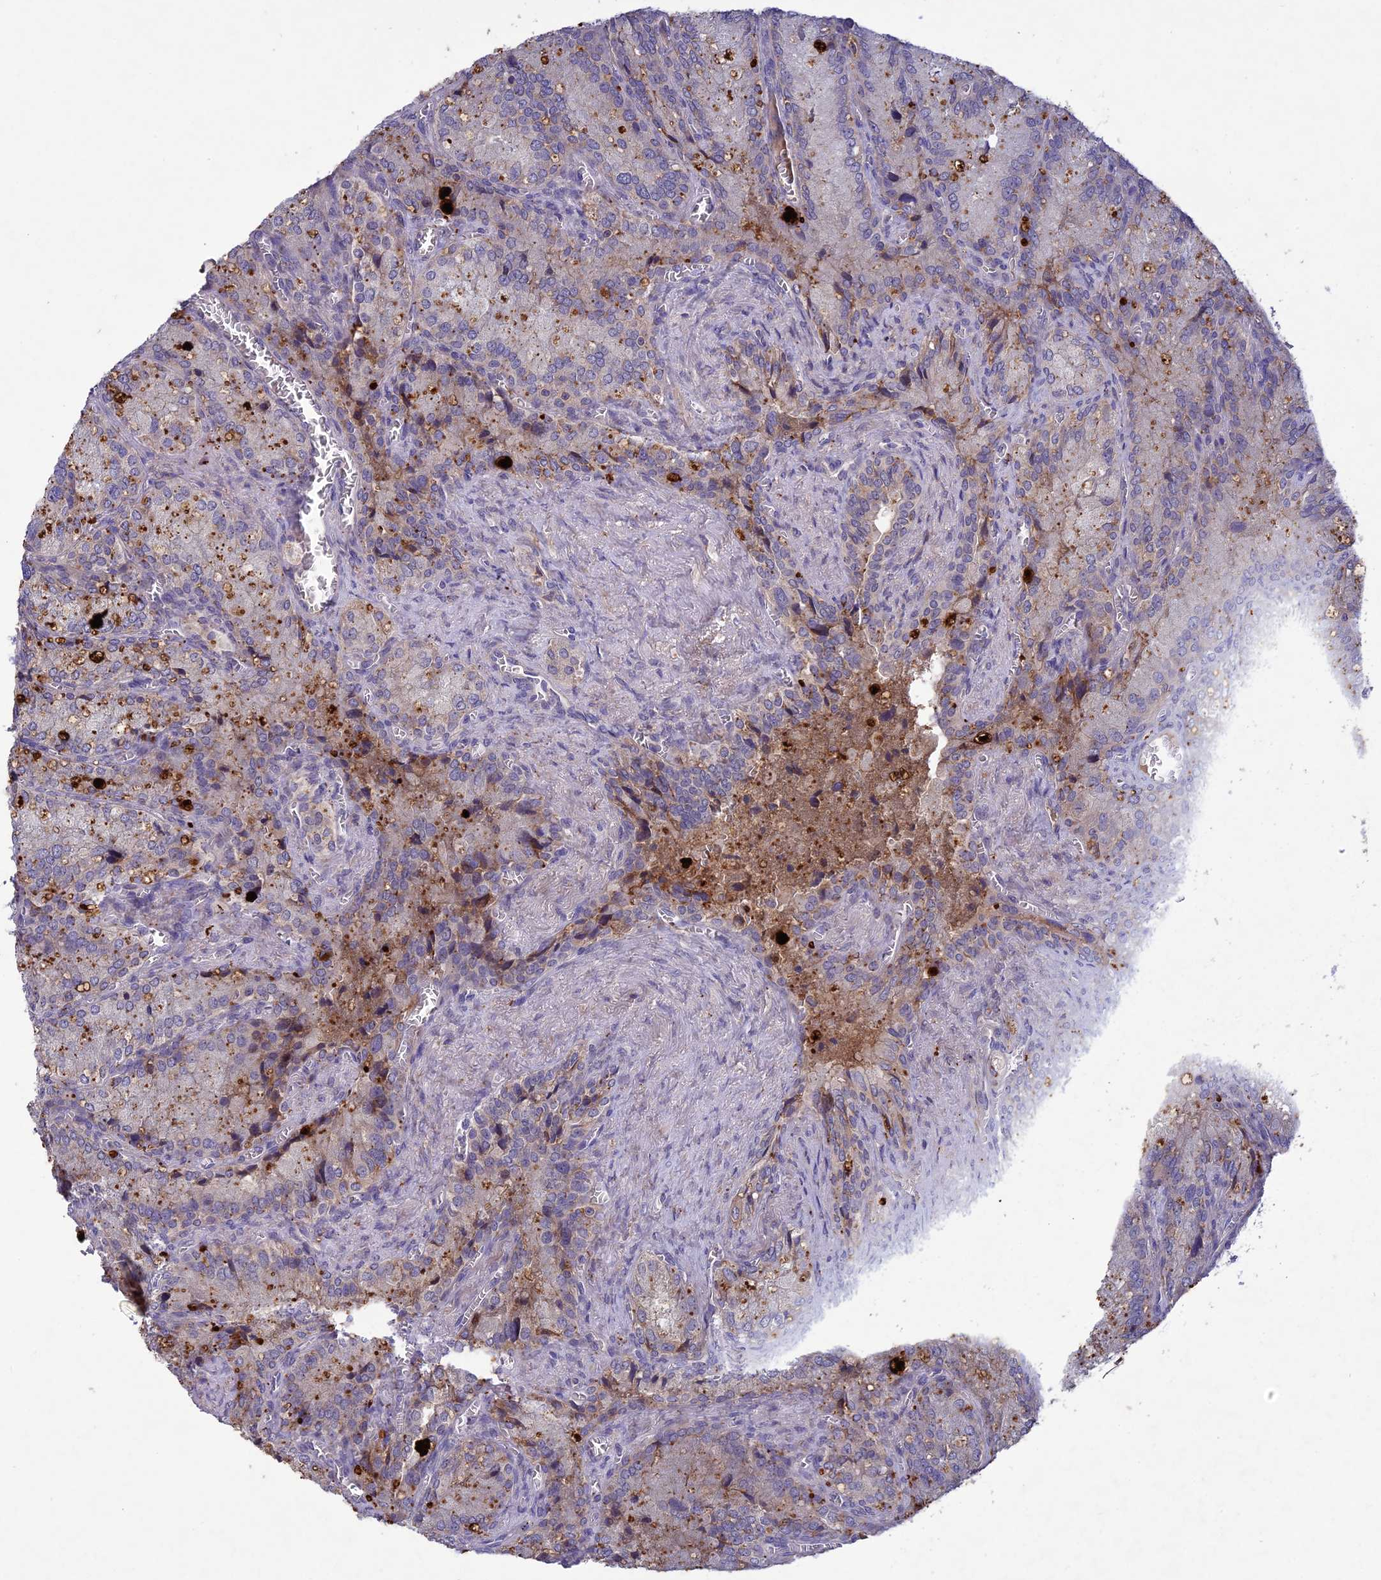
{"staining": {"intensity": "negative", "quantity": "none", "location": "none"}, "tissue": "seminal vesicle", "cell_type": "Glandular cells", "image_type": "normal", "snomed": [{"axis": "morphology", "description": "Normal tissue, NOS"}, {"axis": "topography", "description": "Seminal veicle"}], "caption": "DAB immunohistochemical staining of unremarkable human seminal vesicle shows no significant staining in glandular cells. (DAB (3,3'-diaminobenzidine) IHC visualized using brightfield microscopy, high magnification).", "gene": "ADO", "patient": {"sex": "male", "age": 62}}